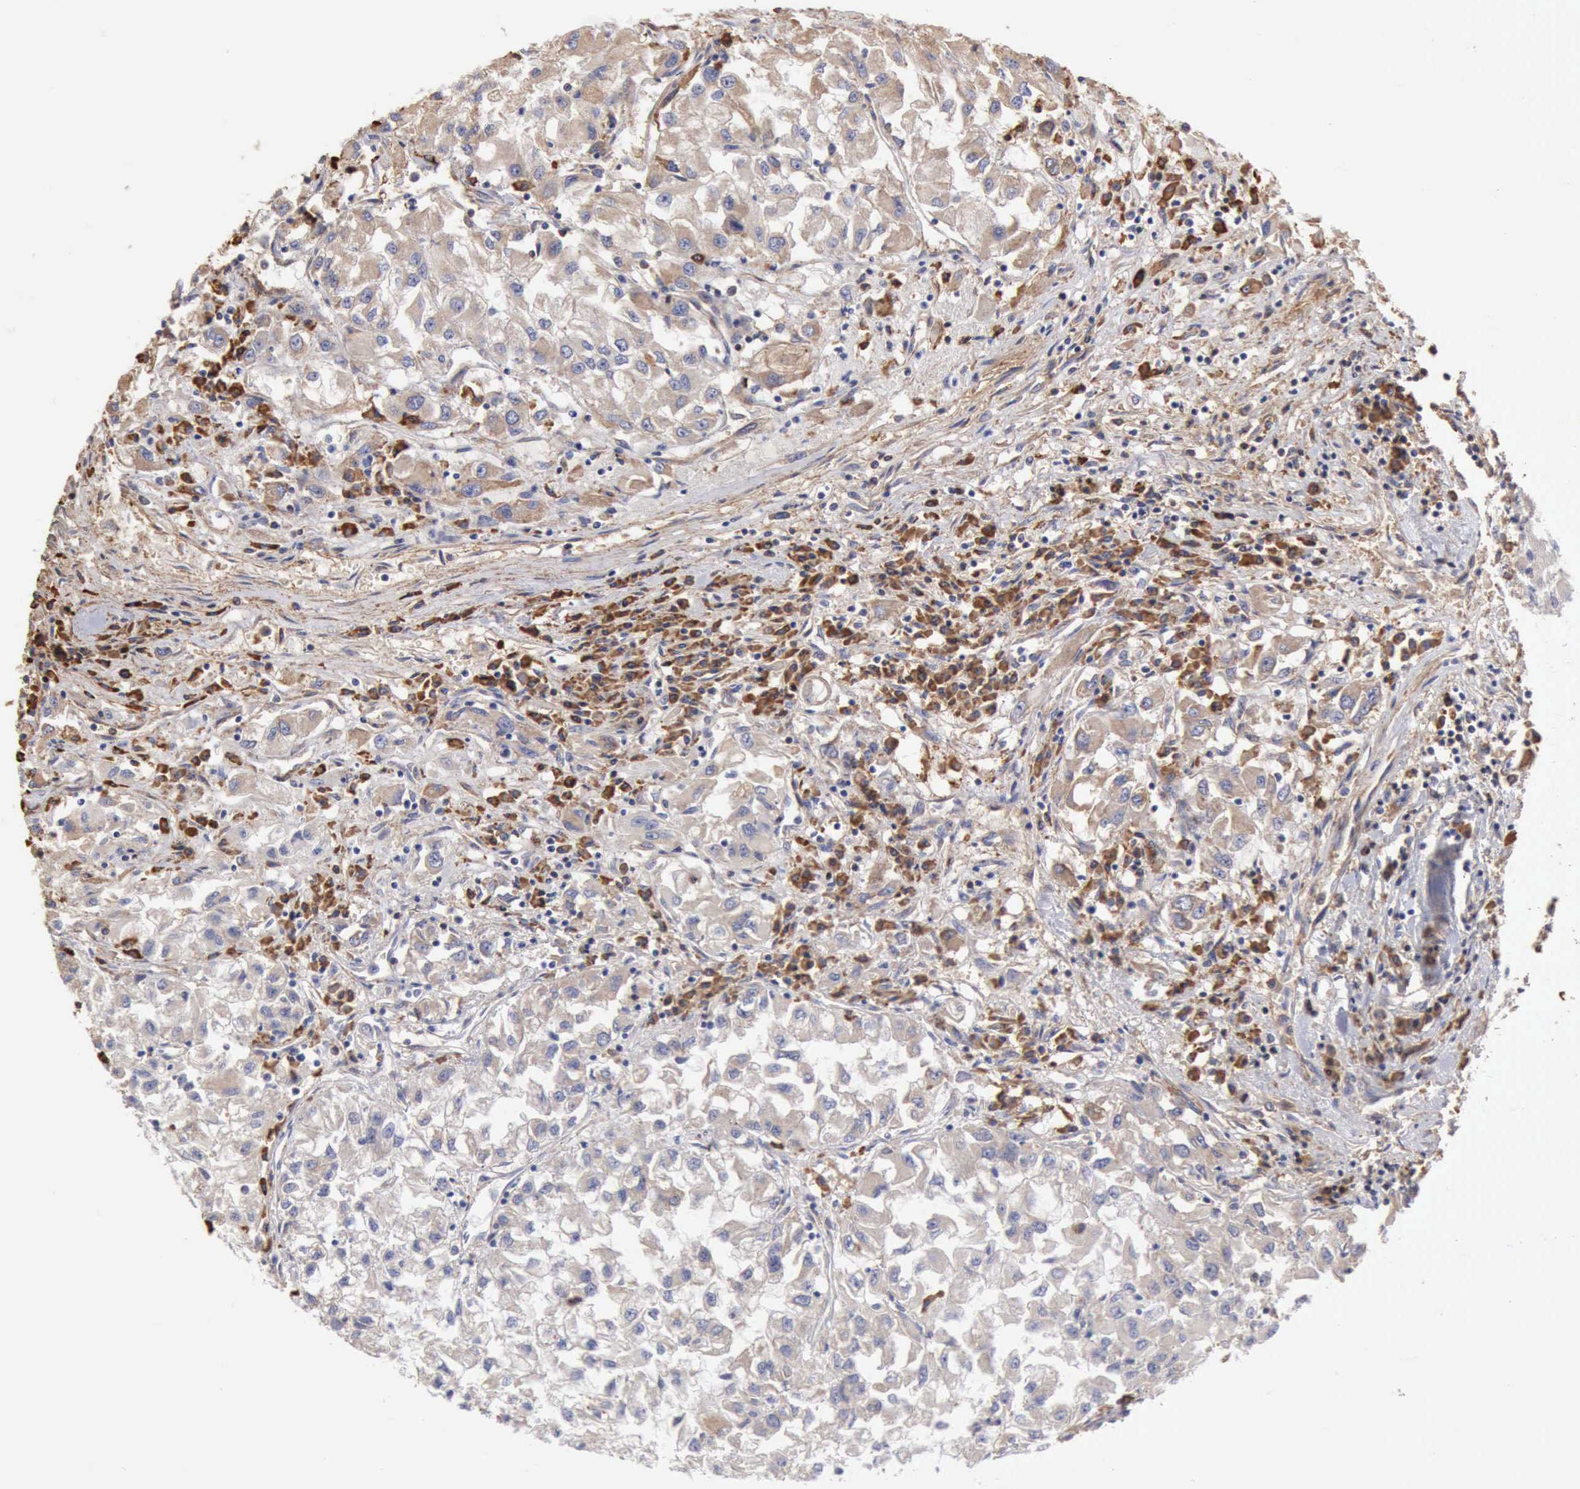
{"staining": {"intensity": "weak", "quantity": "<25%", "location": "cytoplasmic/membranous"}, "tissue": "renal cancer", "cell_type": "Tumor cells", "image_type": "cancer", "snomed": [{"axis": "morphology", "description": "Adenocarcinoma, NOS"}, {"axis": "topography", "description": "Kidney"}], "caption": "Tumor cells are negative for protein expression in human renal cancer (adenocarcinoma).", "gene": "GPR101", "patient": {"sex": "male", "age": 59}}